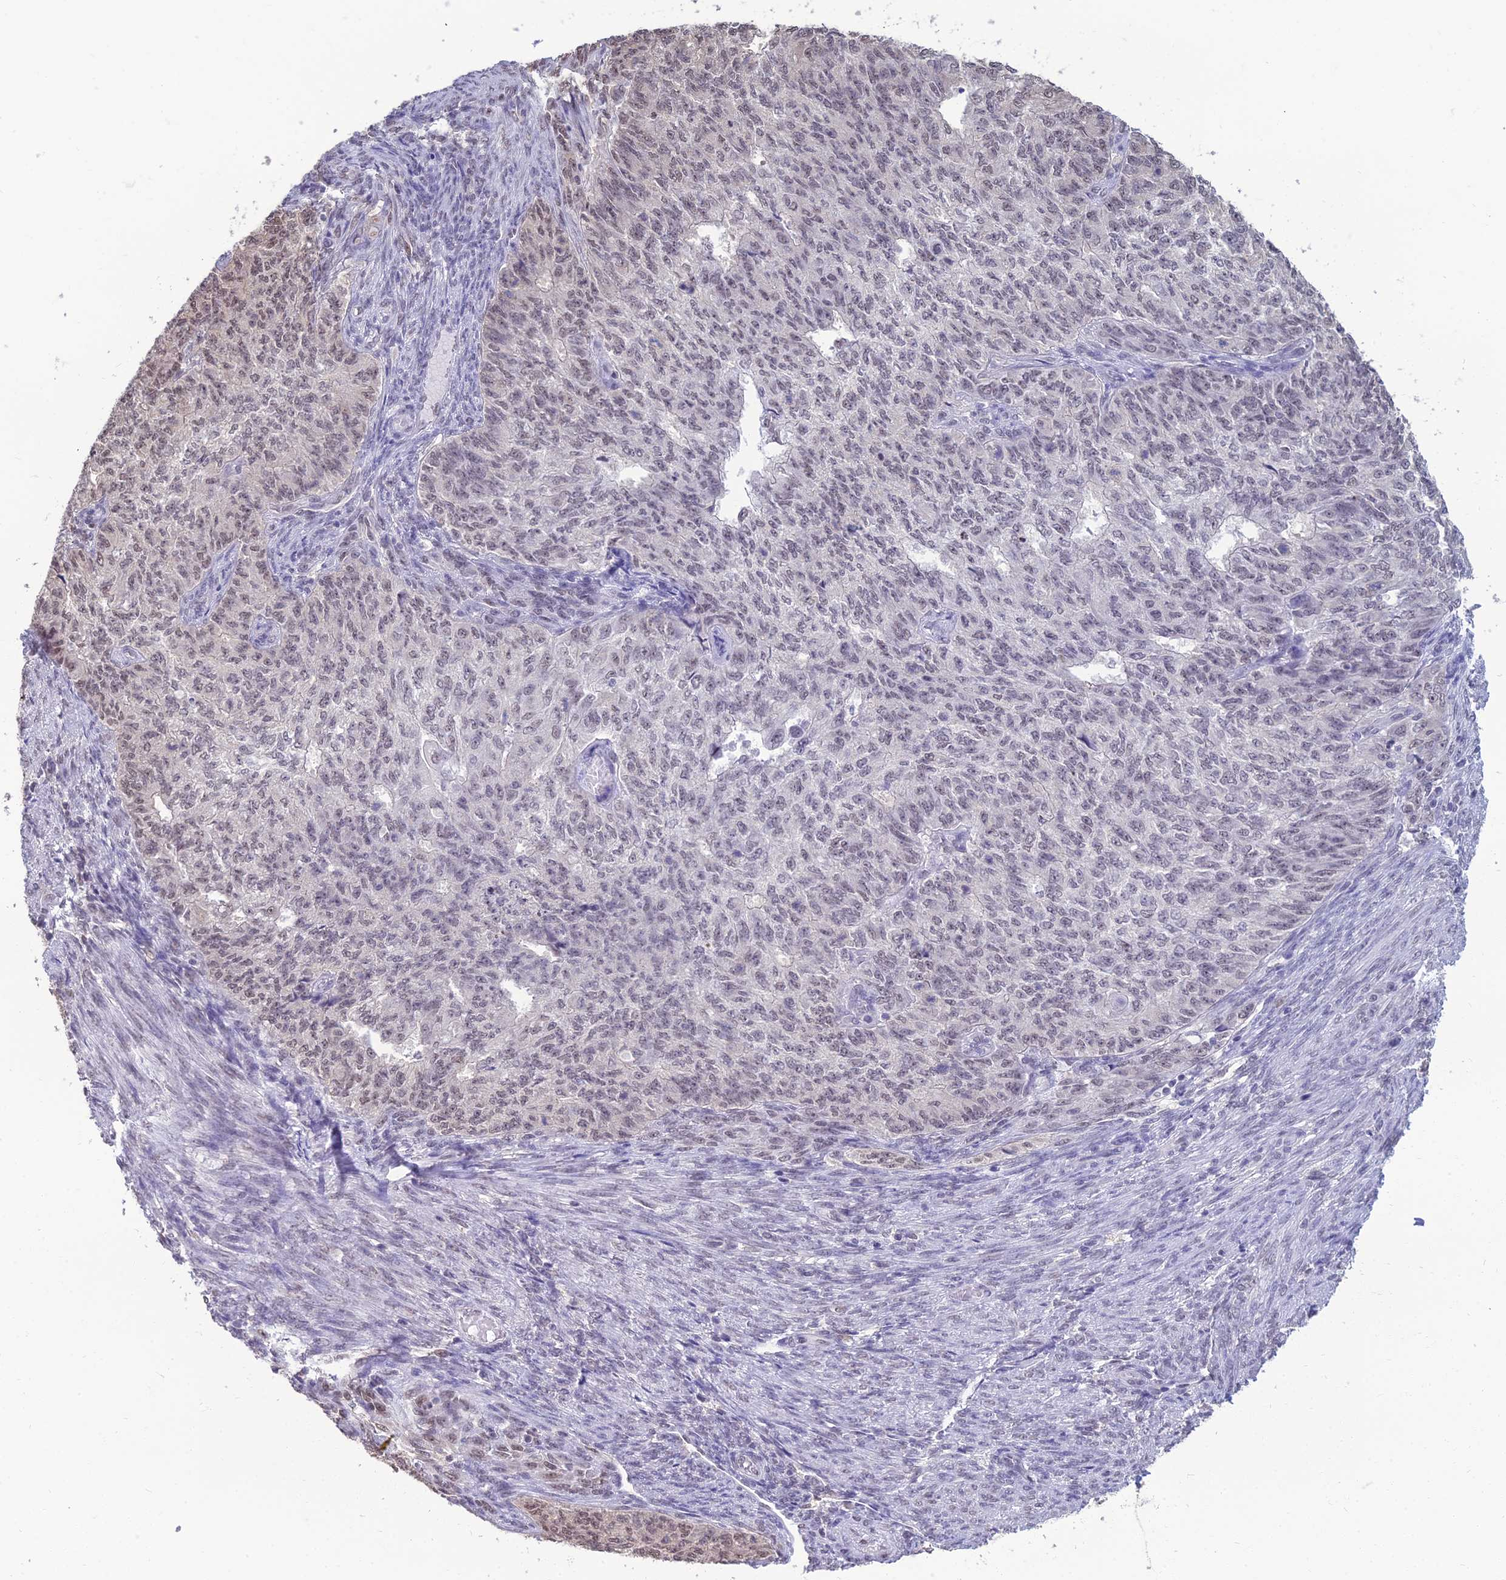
{"staining": {"intensity": "weak", "quantity": "25%-75%", "location": "nuclear"}, "tissue": "endometrial cancer", "cell_type": "Tumor cells", "image_type": "cancer", "snomed": [{"axis": "morphology", "description": "Adenocarcinoma, NOS"}, {"axis": "topography", "description": "Endometrium"}], "caption": "This micrograph exhibits immunohistochemistry (IHC) staining of human endometrial cancer, with low weak nuclear positivity in approximately 25%-75% of tumor cells.", "gene": "SRSF7", "patient": {"sex": "female", "age": 32}}